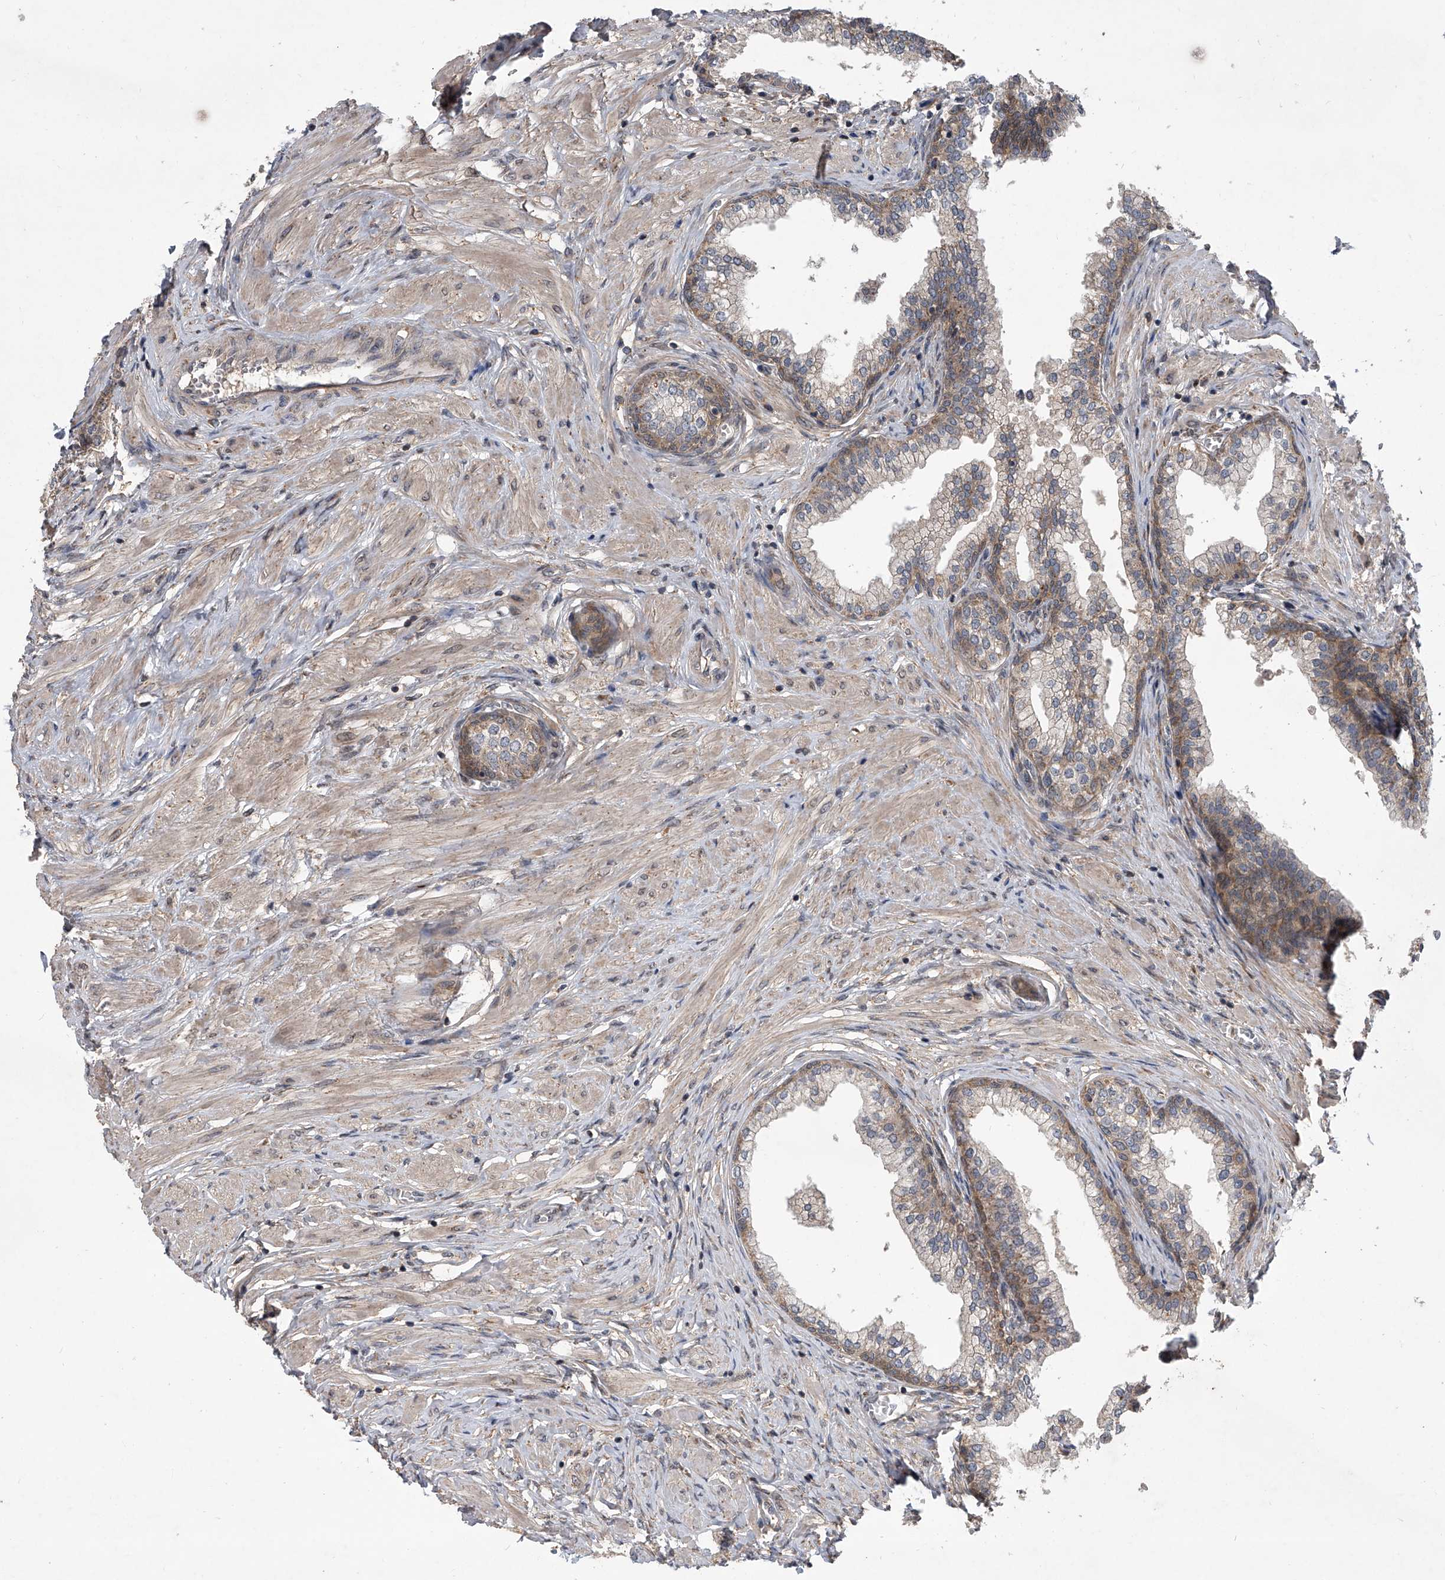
{"staining": {"intensity": "moderate", "quantity": "25%-75%", "location": "cytoplasmic/membranous"}, "tissue": "prostate", "cell_type": "Glandular cells", "image_type": "normal", "snomed": [{"axis": "morphology", "description": "Normal tissue, NOS"}, {"axis": "morphology", "description": "Urothelial carcinoma, Low grade"}, {"axis": "topography", "description": "Urinary bladder"}, {"axis": "topography", "description": "Prostate"}], "caption": "Prostate stained with DAB (3,3'-diaminobenzidine) immunohistochemistry reveals medium levels of moderate cytoplasmic/membranous positivity in approximately 25%-75% of glandular cells.", "gene": "GEMIN8", "patient": {"sex": "male", "age": 60}}